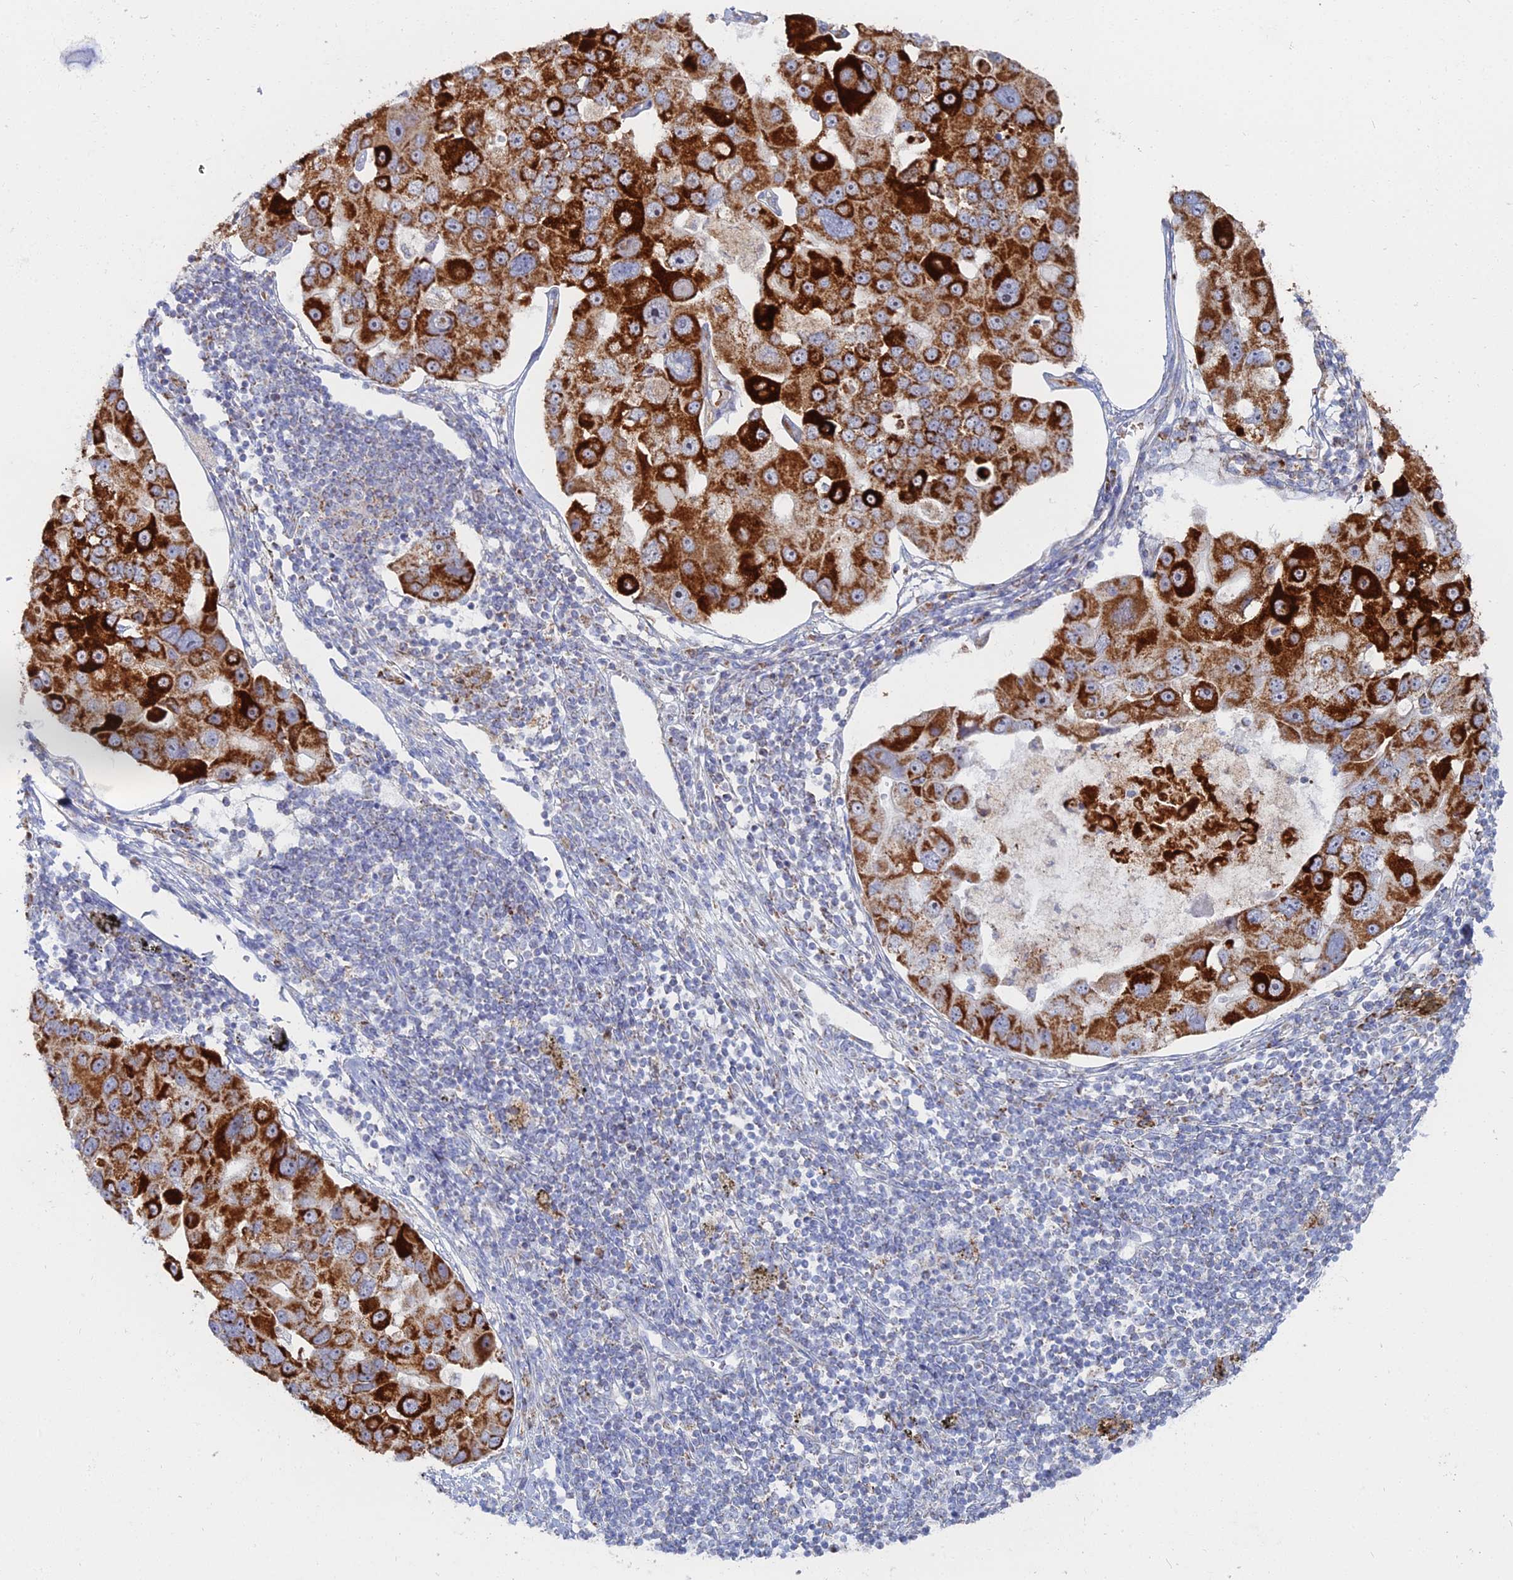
{"staining": {"intensity": "strong", "quantity": ">75%", "location": "cytoplasmic/membranous"}, "tissue": "lung cancer", "cell_type": "Tumor cells", "image_type": "cancer", "snomed": [{"axis": "morphology", "description": "Adenocarcinoma, NOS"}, {"axis": "topography", "description": "Lung"}], "caption": "Strong cytoplasmic/membranous staining for a protein is identified in about >75% of tumor cells of adenocarcinoma (lung) using immunohistochemistry.", "gene": "MPC1", "patient": {"sex": "female", "age": 54}}